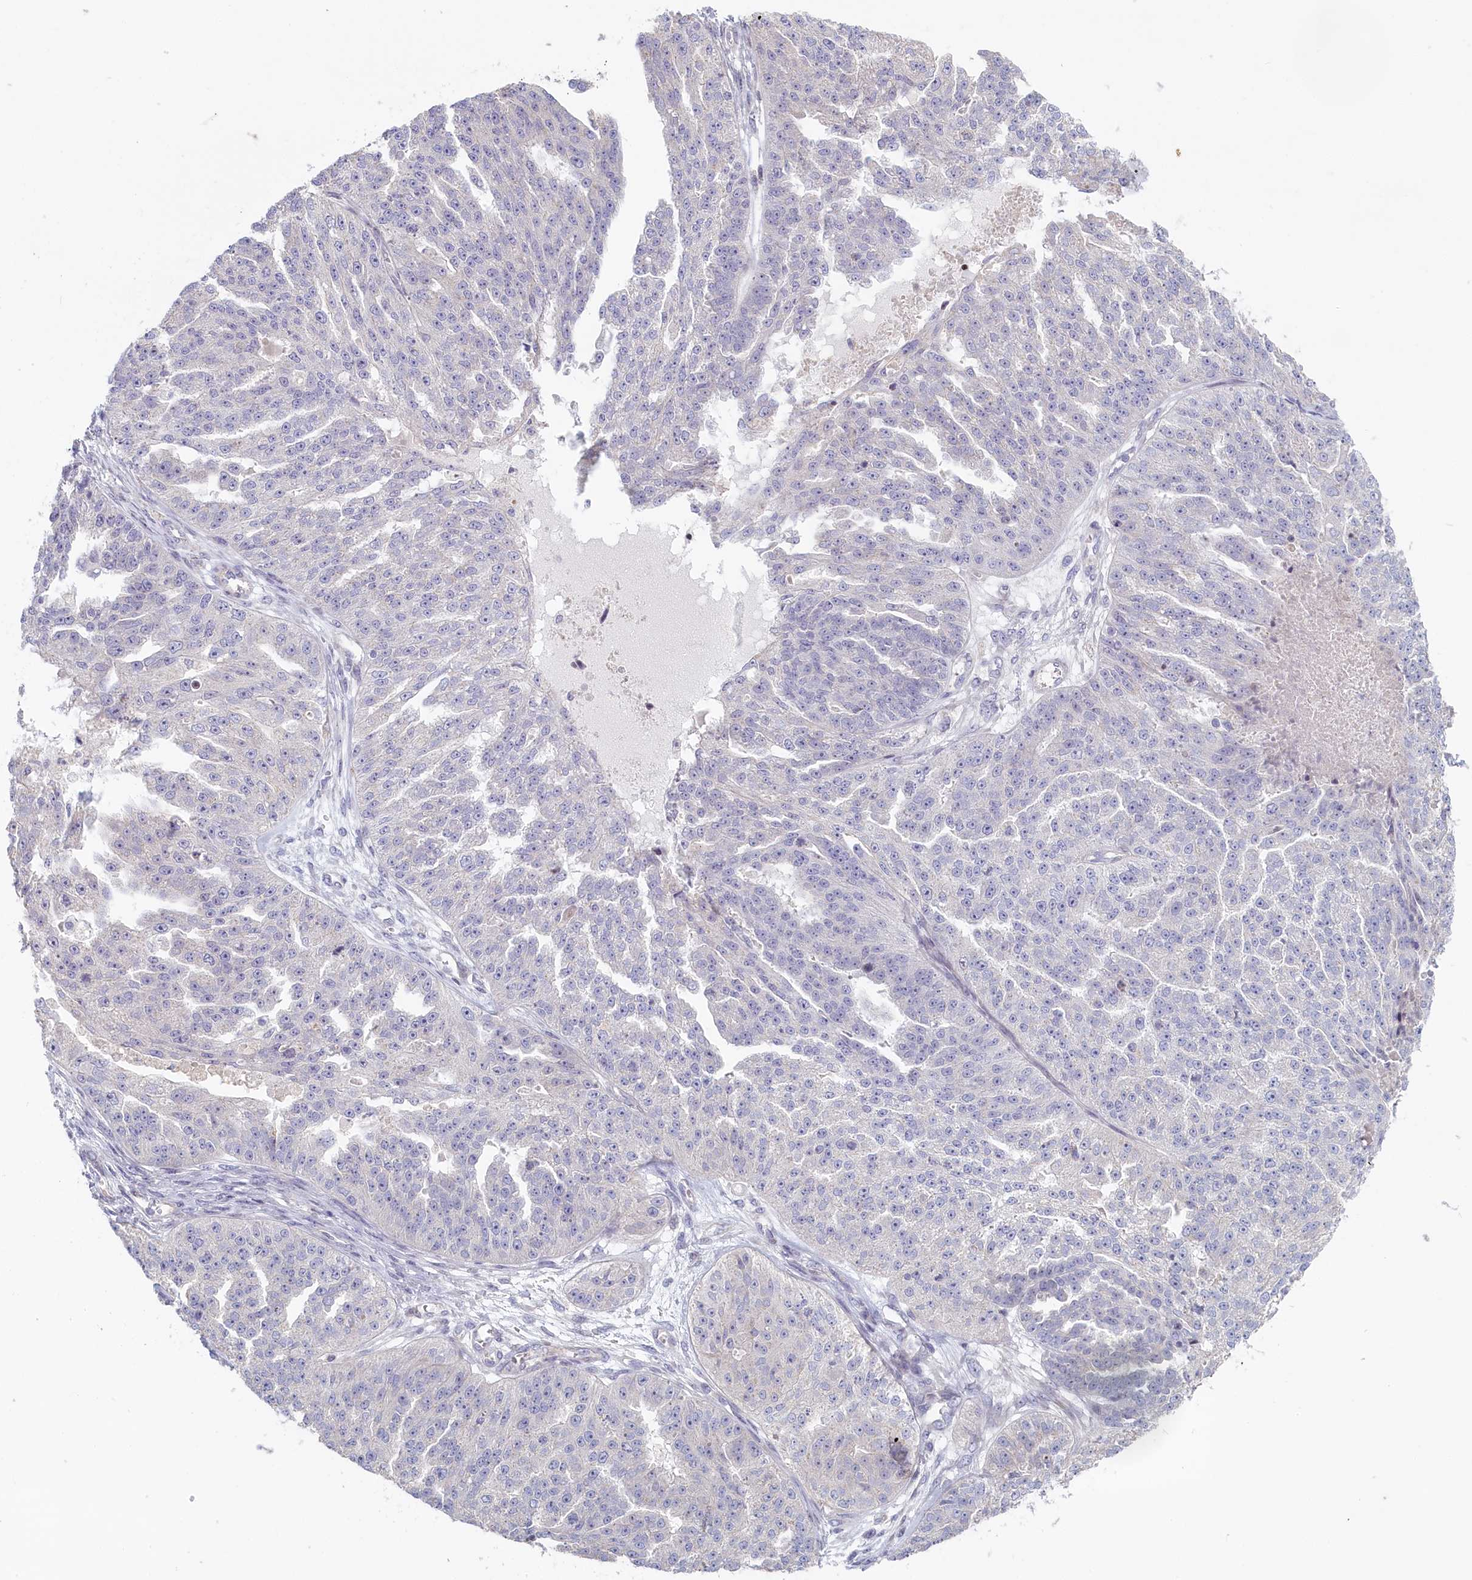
{"staining": {"intensity": "negative", "quantity": "none", "location": "none"}, "tissue": "ovarian cancer", "cell_type": "Tumor cells", "image_type": "cancer", "snomed": [{"axis": "morphology", "description": "Cystadenocarcinoma, serous, NOS"}, {"axis": "topography", "description": "Ovary"}], "caption": "Tumor cells are negative for brown protein staining in ovarian cancer.", "gene": "INTS4", "patient": {"sex": "female", "age": 58}}